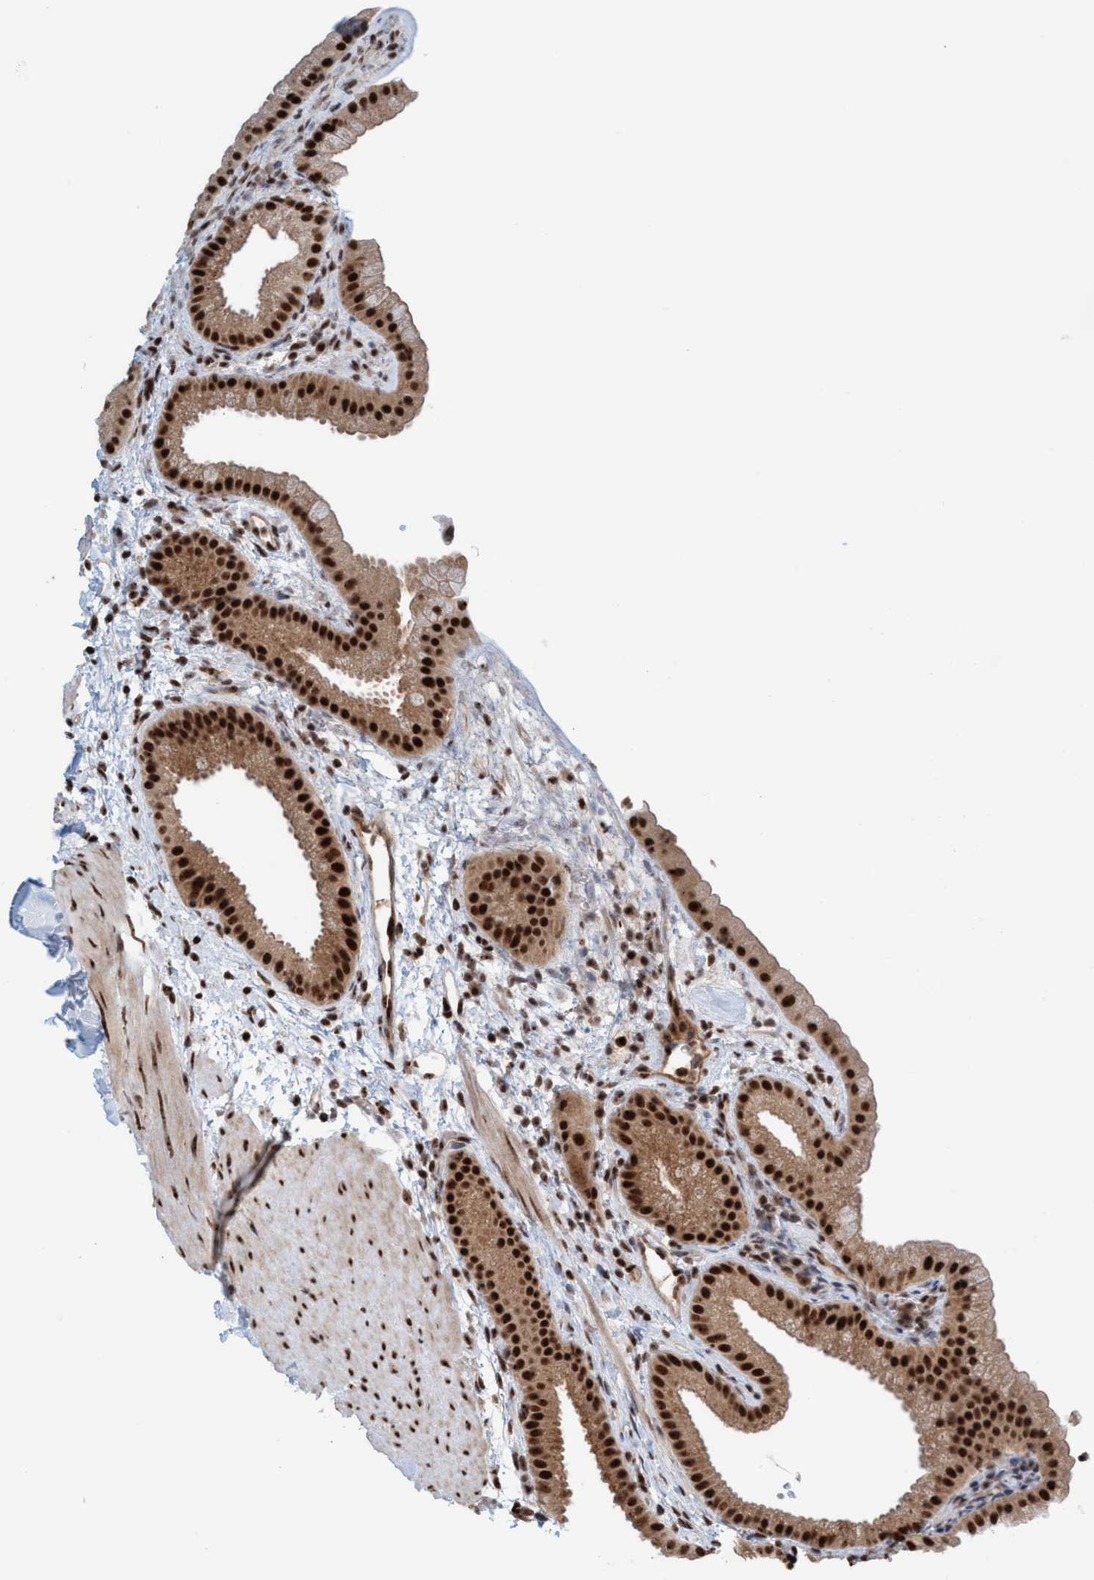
{"staining": {"intensity": "strong", "quantity": ">75%", "location": "nuclear"}, "tissue": "gallbladder", "cell_type": "Glandular cells", "image_type": "normal", "snomed": [{"axis": "morphology", "description": "Normal tissue, NOS"}, {"axis": "topography", "description": "Gallbladder"}], "caption": "Brown immunohistochemical staining in benign human gallbladder reveals strong nuclear staining in approximately >75% of glandular cells.", "gene": "SMCR8", "patient": {"sex": "female", "age": 64}}